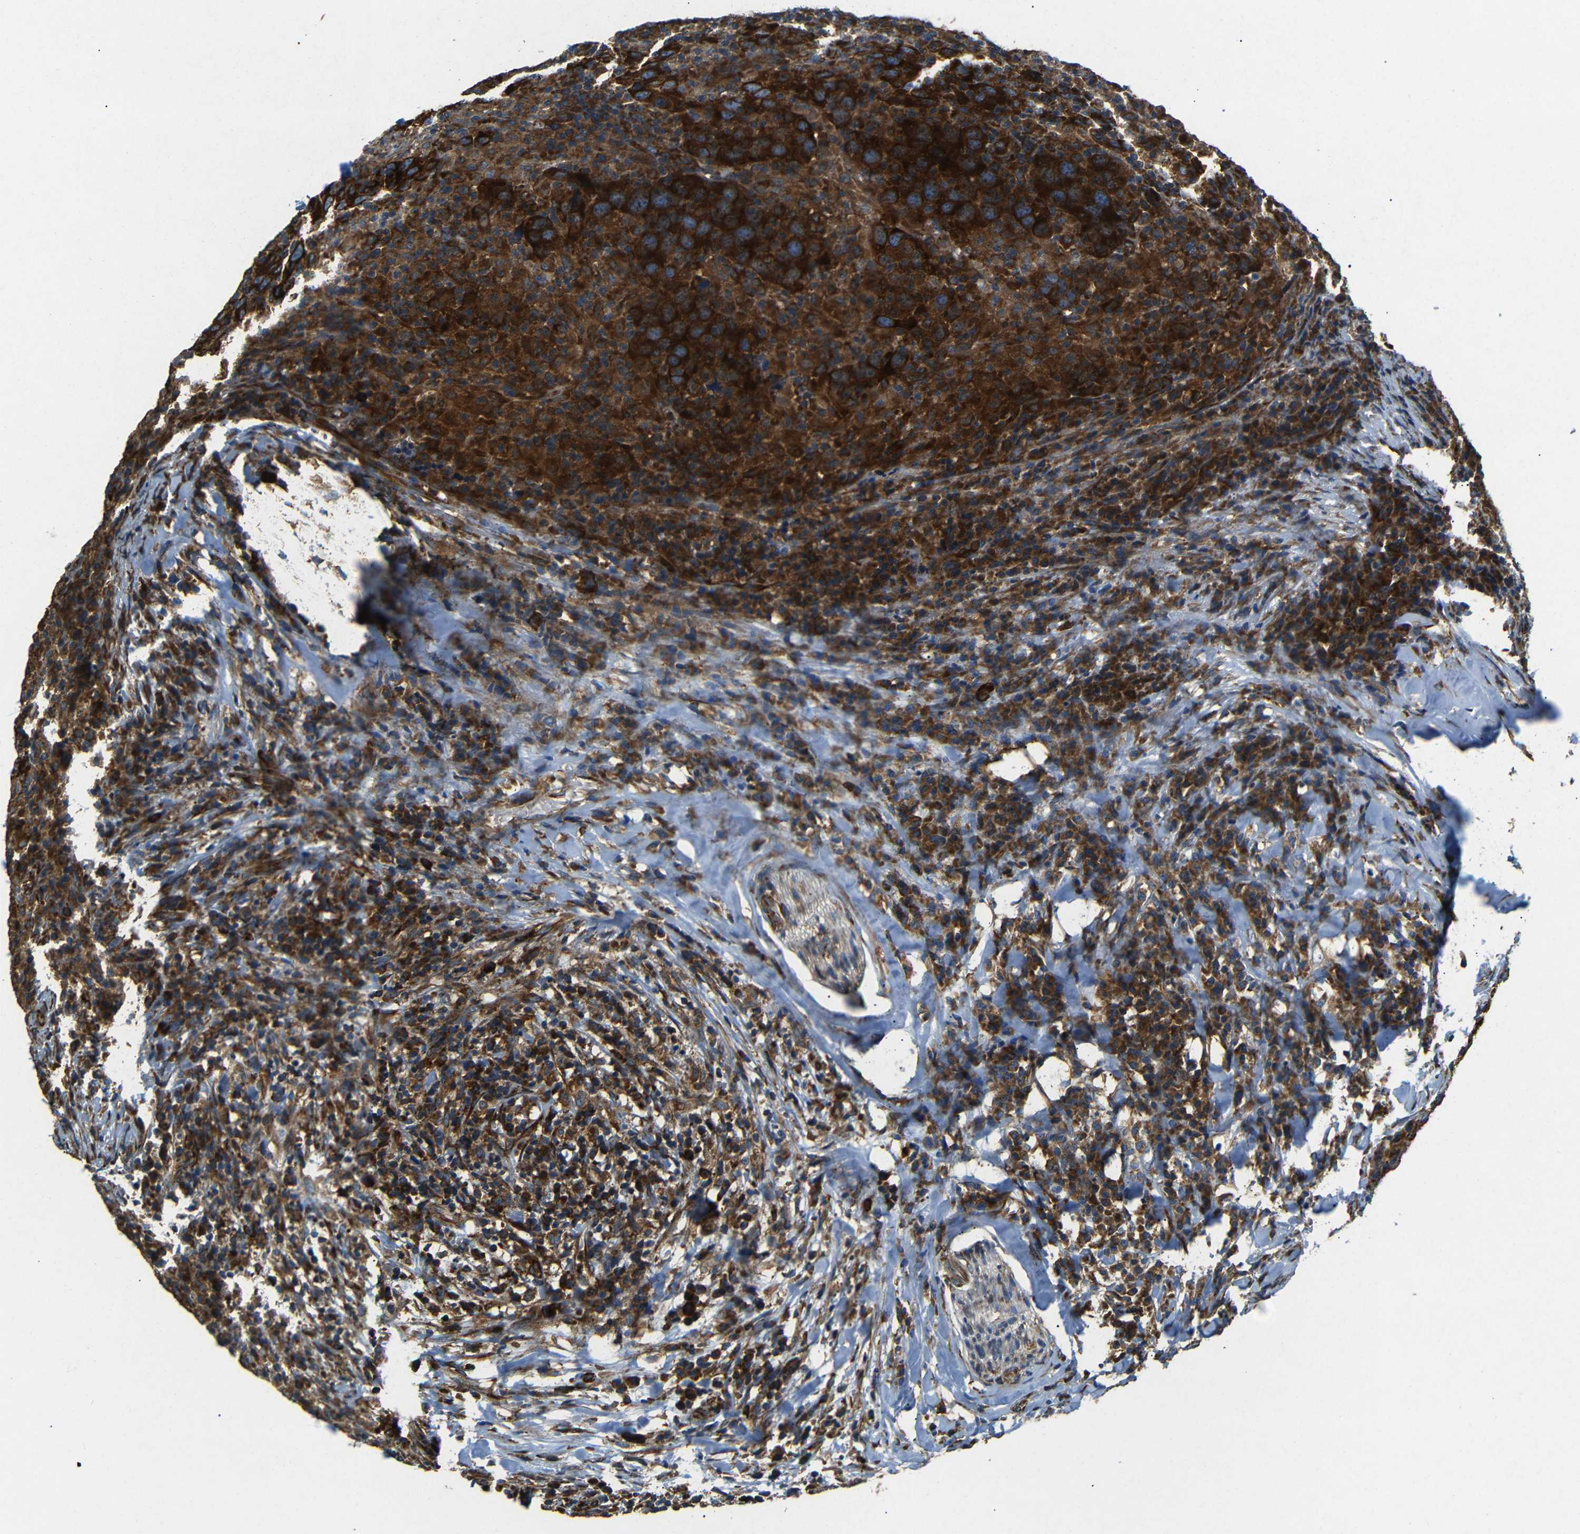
{"staining": {"intensity": "strong", "quantity": ">75%", "location": "cytoplasmic/membranous"}, "tissue": "head and neck cancer", "cell_type": "Tumor cells", "image_type": "cancer", "snomed": [{"axis": "morphology", "description": "Adenocarcinoma, NOS"}, {"axis": "topography", "description": "Salivary gland"}, {"axis": "topography", "description": "Head-Neck"}], "caption": "High-power microscopy captured an IHC micrograph of head and neck adenocarcinoma, revealing strong cytoplasmic/membranous expression in approximately >75% of tumor cells. (DAB IHC with brightfield microscopy, high magnification).", "gene": "BTF3", "patient": {"sex": "female", "age": 65}}